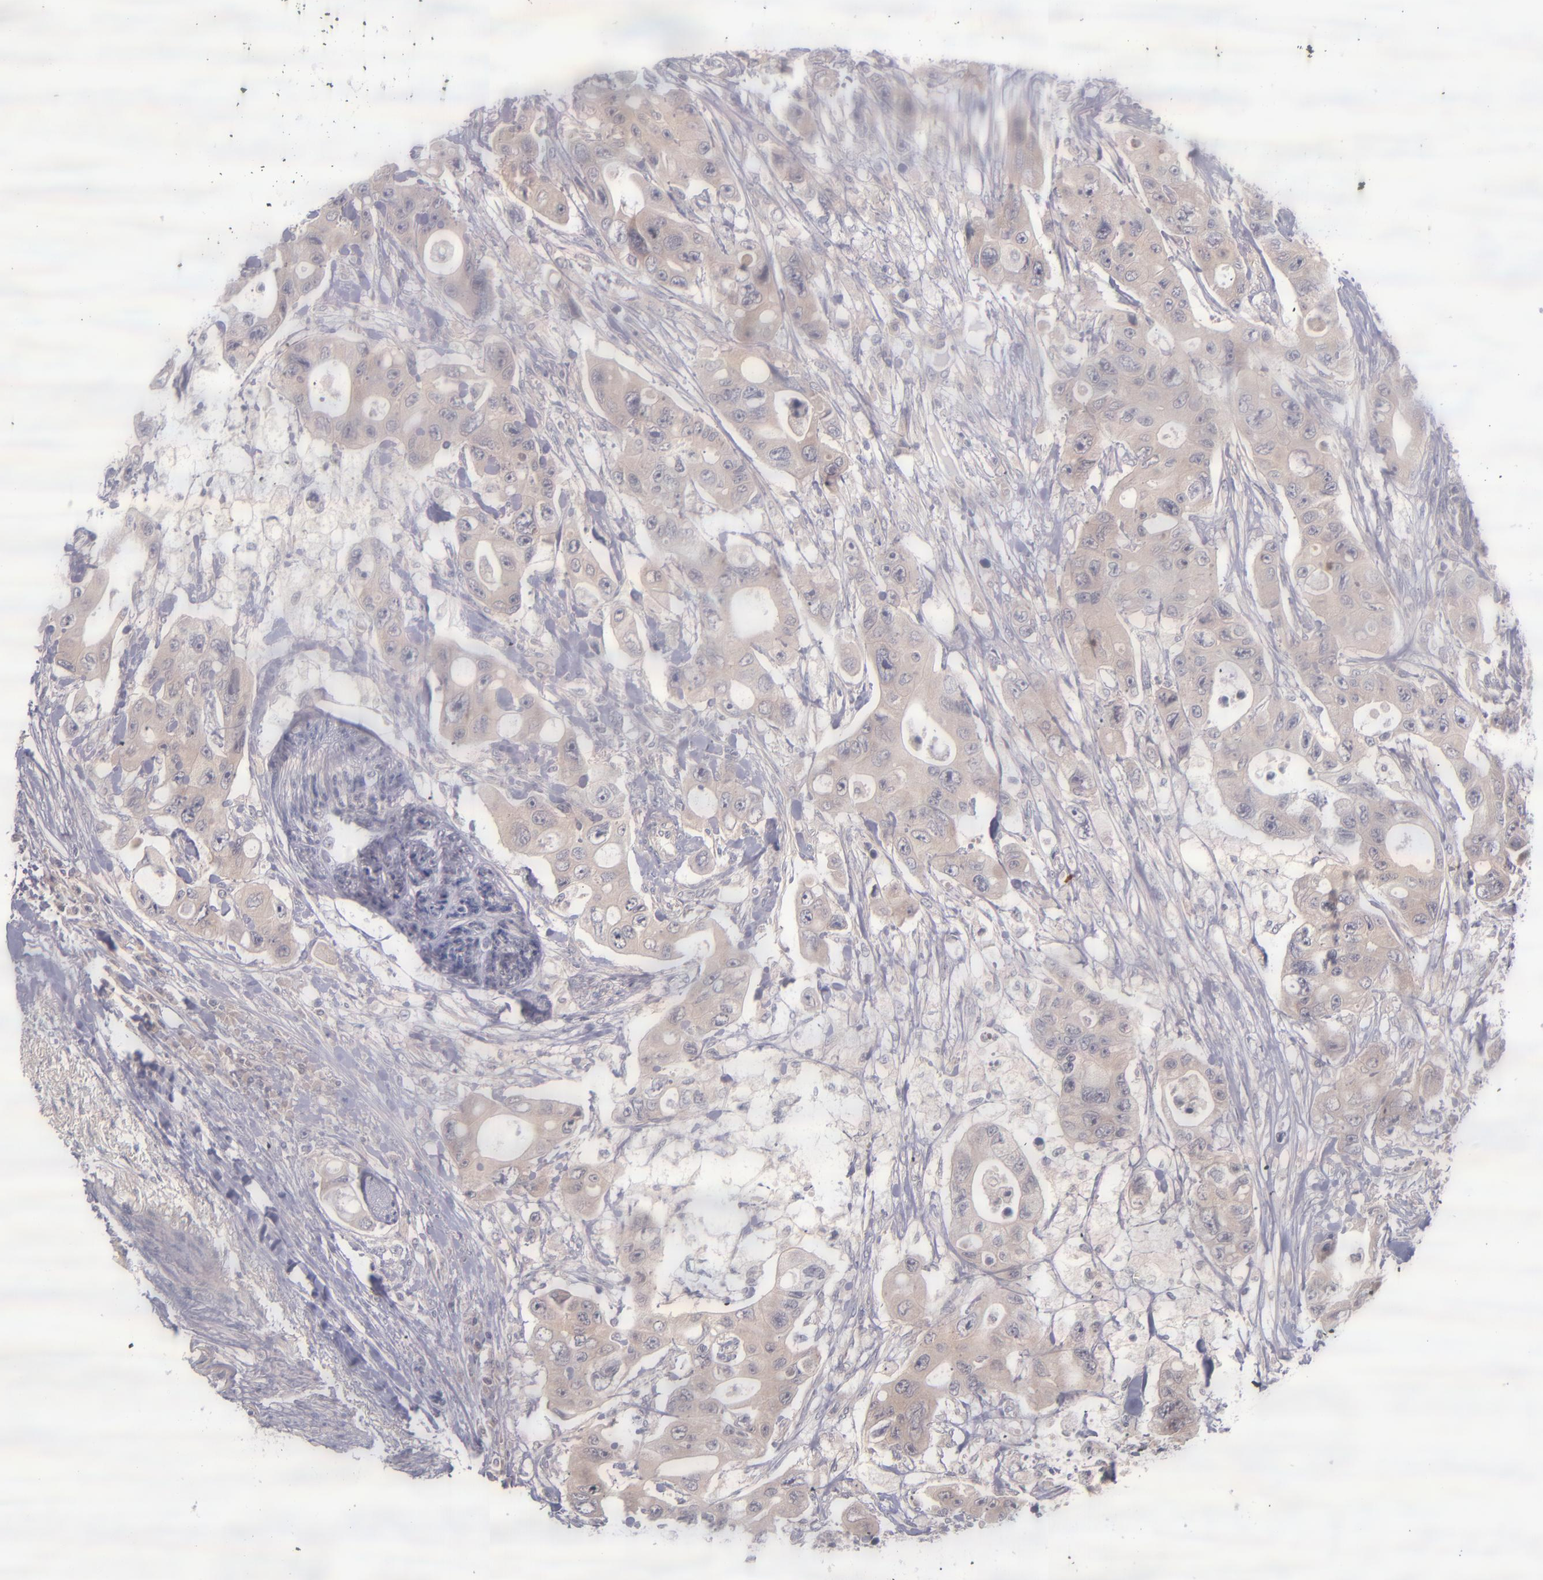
{"staining": {"intensity": "weak", "quantity": ">75%", "location": "cytoplasmic/membranous"}, "tissue": "colorectal cancer", "cell_type": "Tumor cells", "image_type": "cancer", "snomed": [{"axis": "morphology", "description": "Adenocarcinoma, NOS"}, {"axis": "topography", "description": "Colon"}], "caption": "High-magnification brightfield microscopy of colorectal adenocarcinoma stained with DAB (3,3'-diaminobenzidine) (brown) and counterstained with hematoxylin (blue). tumor cells exhibit weak cytoplasmic/membranous positivity is present in approximately>75% of cells. The protein is shown in brown color, while the nuclei are stained blue.", "gene": "TSC2", "patient": {"sex": "female", "age": 46}}